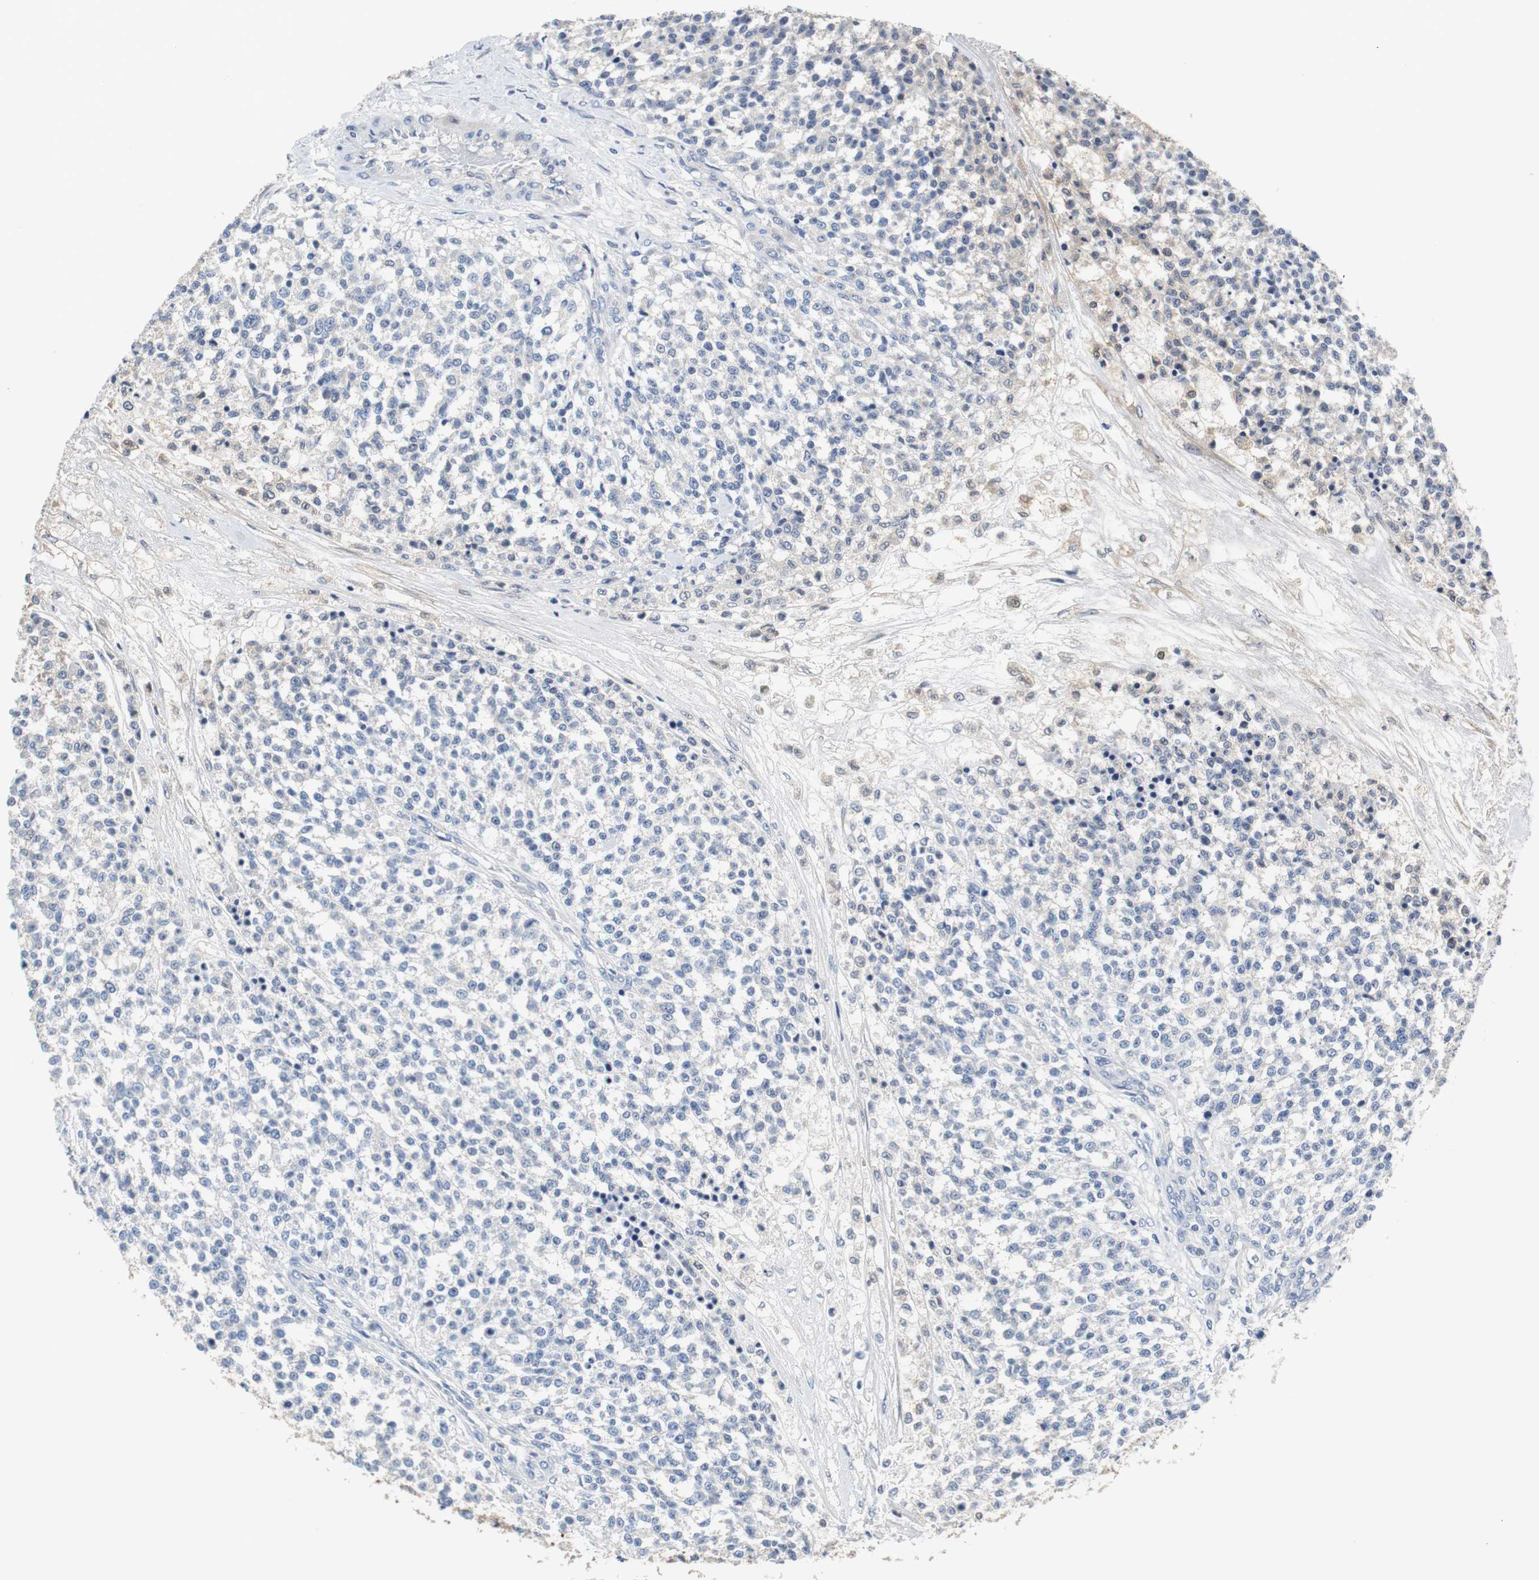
{"staining": {"intensity": "negative", "quantity": "none", "location": "none"}, "tissue": "testis cancer", "cell_type": "Tumor cells", "image_type": "cancer", "snomed": [{"axis": "morphology", "description": "Seminoma, NOS"}, {"axis": "topography", "description": "Testis"}], "caption": "Tumor cells are negative for brown protein staining in testis cancer (seminoma).", "gene": "PCK1", "patient": {"sex": "male", "age": 59}}